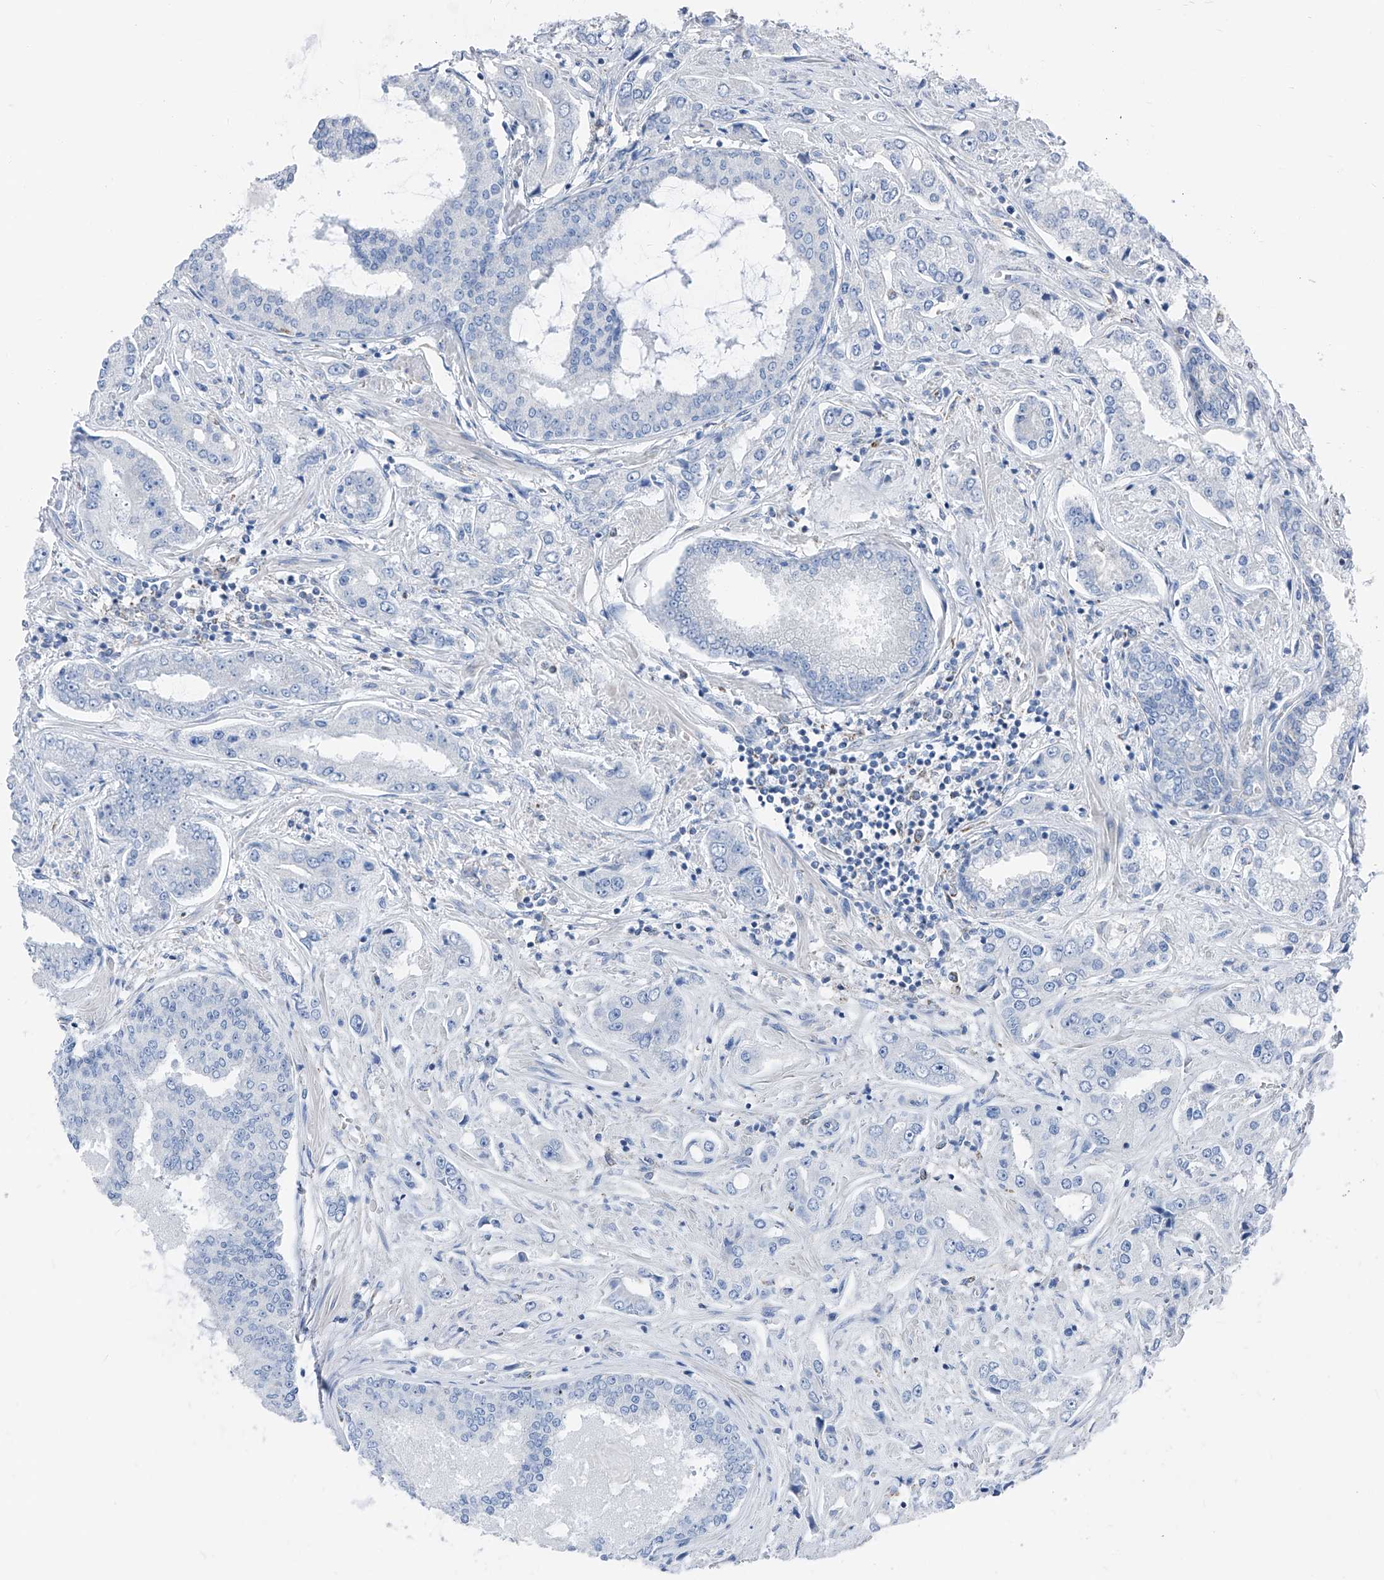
{"staining": {"intensity": "negative", "quantity": "none", "location": "none"}, "tissue": "prostate cancer", "cell_type": "Tumor cells", "image_type": "cancer", "snomed": [{"axis": "morphology", "description": "Adenocarcinoma, High grade"}, {"axis": "topography", "description": "Prostate"}], "caption": "DAB (3,3'-diaminobenzidine) immunohistochemical staining of prostate adenocarcinoma (high-grade) demonstrates no significant staining in tumor cells.", "gene": "AGPS", "patient": {"sex": "male", "age": 66}}